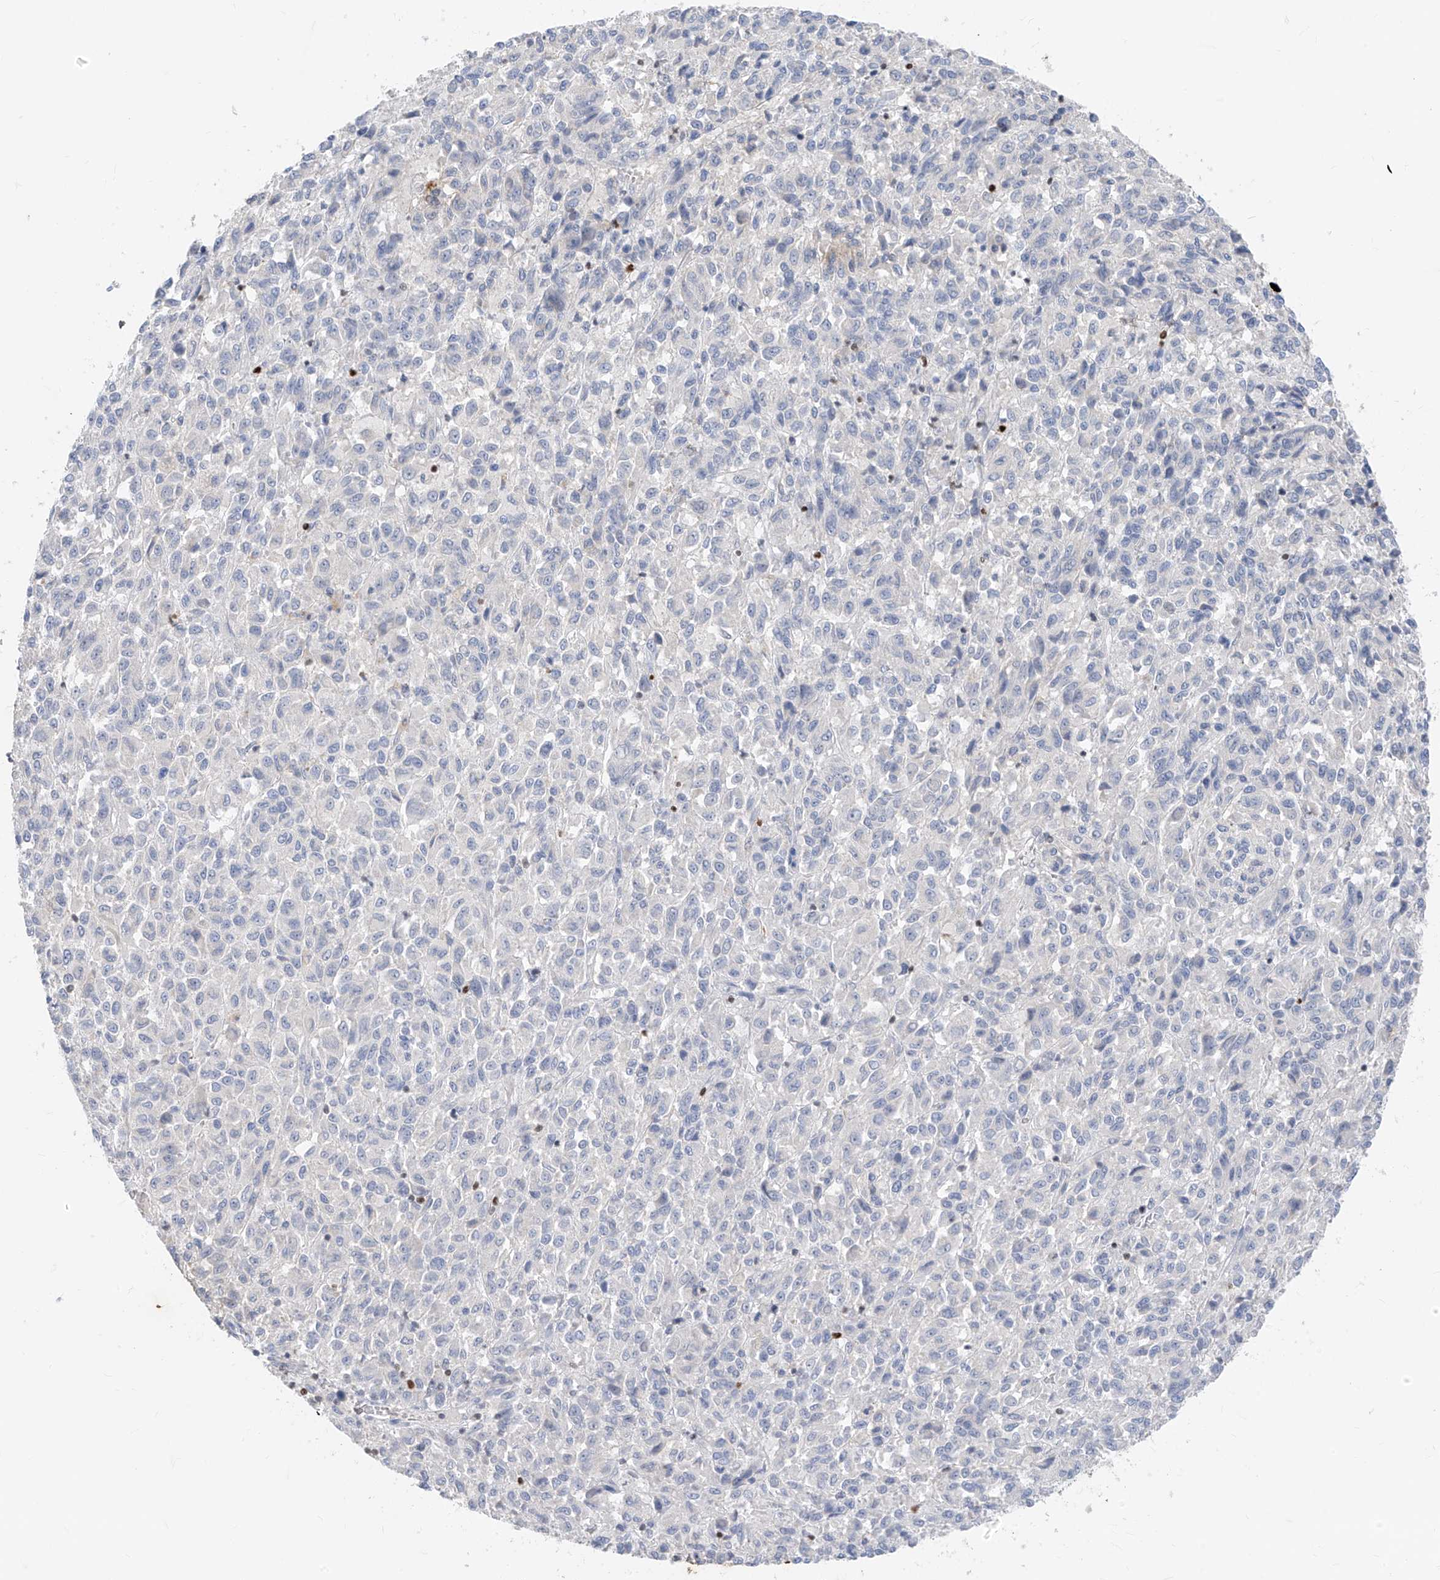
{"staining": {"intensity": "negative", "quantity": "none", "location": "none"}, "tissue": "melanoma", "cell_type": "Tumor cells", "image_type": "cancer", "snomed": [{"axis": "morphology", "description": "Malignant melanoma, Metastatic site"}, {"axis": "topography", "description": "Lung"}], "caption": "This is a histopathology image of IHC staining of malignant melanoma (metastatic site), which shows no positivity in tumor cells.", "gene": "TBX21", "patient": {"sex": "male", "age": 64}}